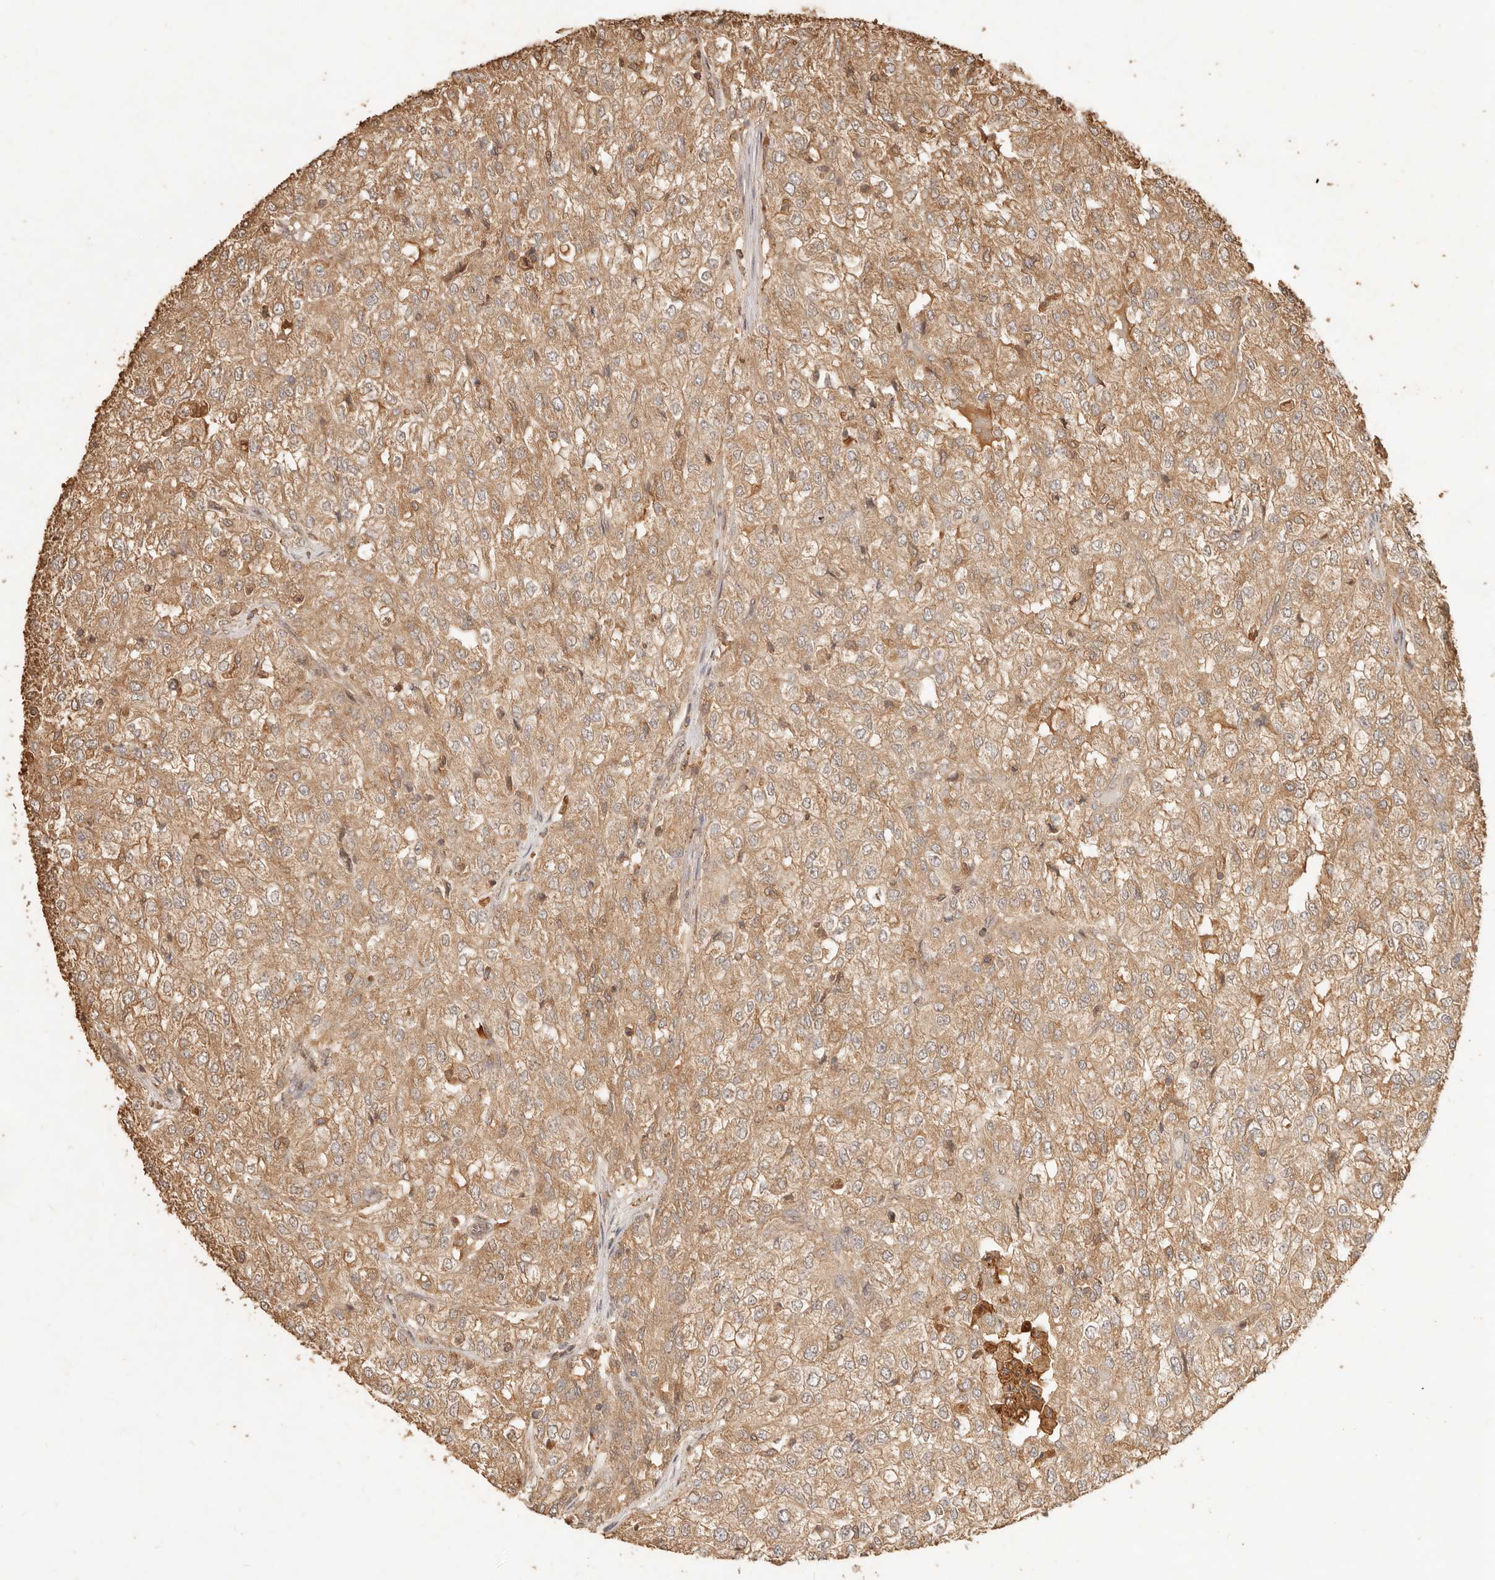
{"staining": {"intensity": "moderate", "quantity": ">75%", "location": "cytoplasmic/membranous"}, "tissue": "renal cancer", "cell_type": "Tumor cells", "image_type": "cancer", "snomed": [{"axis": "morphology", "description": "Adenocarcinoma, NOS"}, {"axis": "topography", "description": "Kidney"}], "caption": "This is an image of IHC staining of adenocarcinoma (renal), which shows moderate positivity in the cytoplasmic/membranous of tumor cells.", "gene": "FAM180B", "patient": {"sex": "female", "age": 54}}